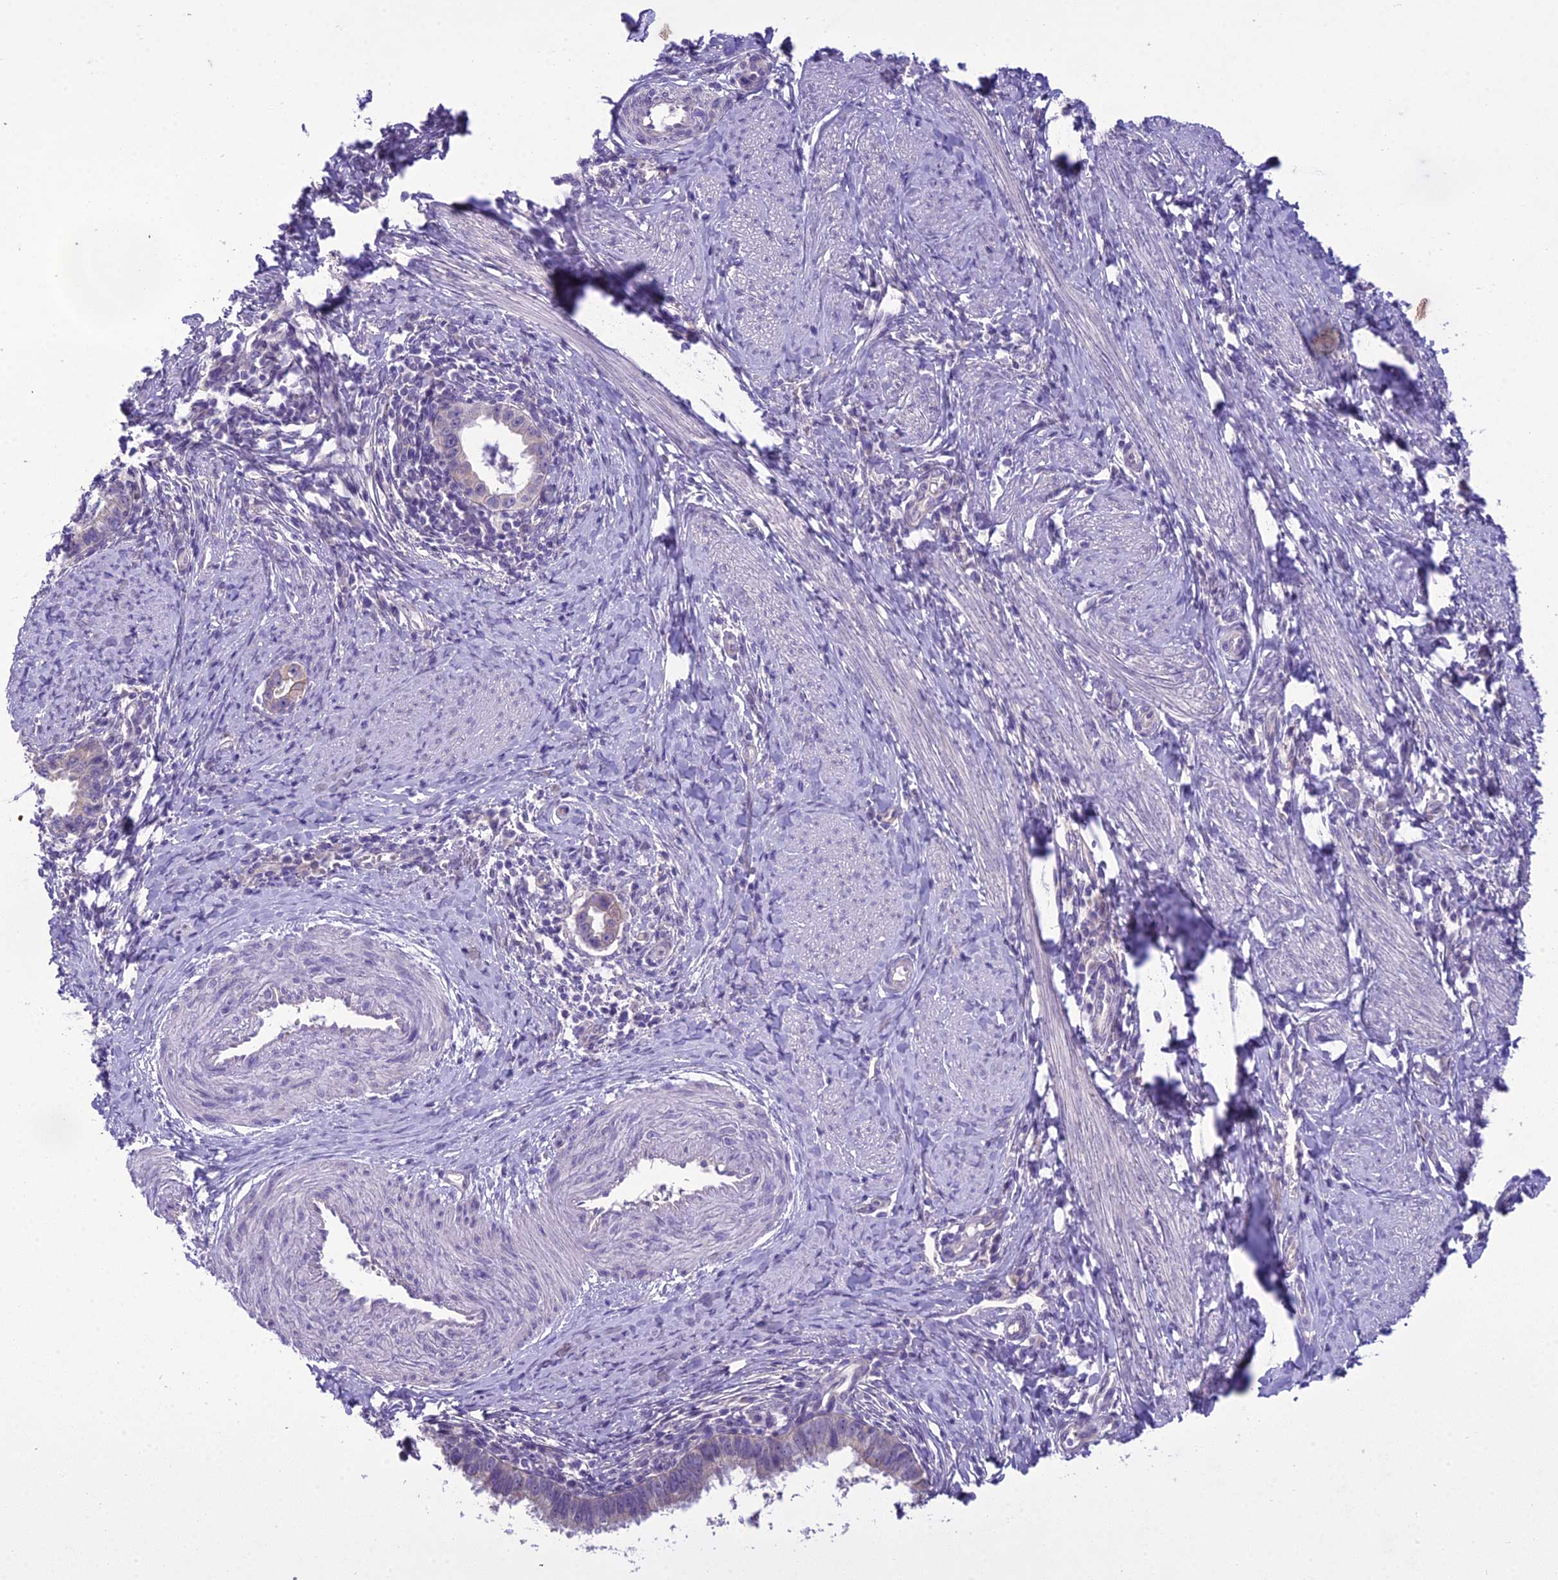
{"staining": {"intensity": "negative", "quantity": "none", "location": "none"}, "tissue": "cervical cancer", "cell_type": "Tumor cells", "image_type": "cancer", "snomed": [{"axis": "morphology", "description": "Adenocarcinoma, NOS"}, {"axis": "topography", "description": "Cervix"}], "caption": "Adenocarcinoma (cervical) stained for a protein using immunohistochemistry demonstrates no positivity tumor cells.", "gene": "SCRT1", "patient": {"sex": "female", "age": 36}}